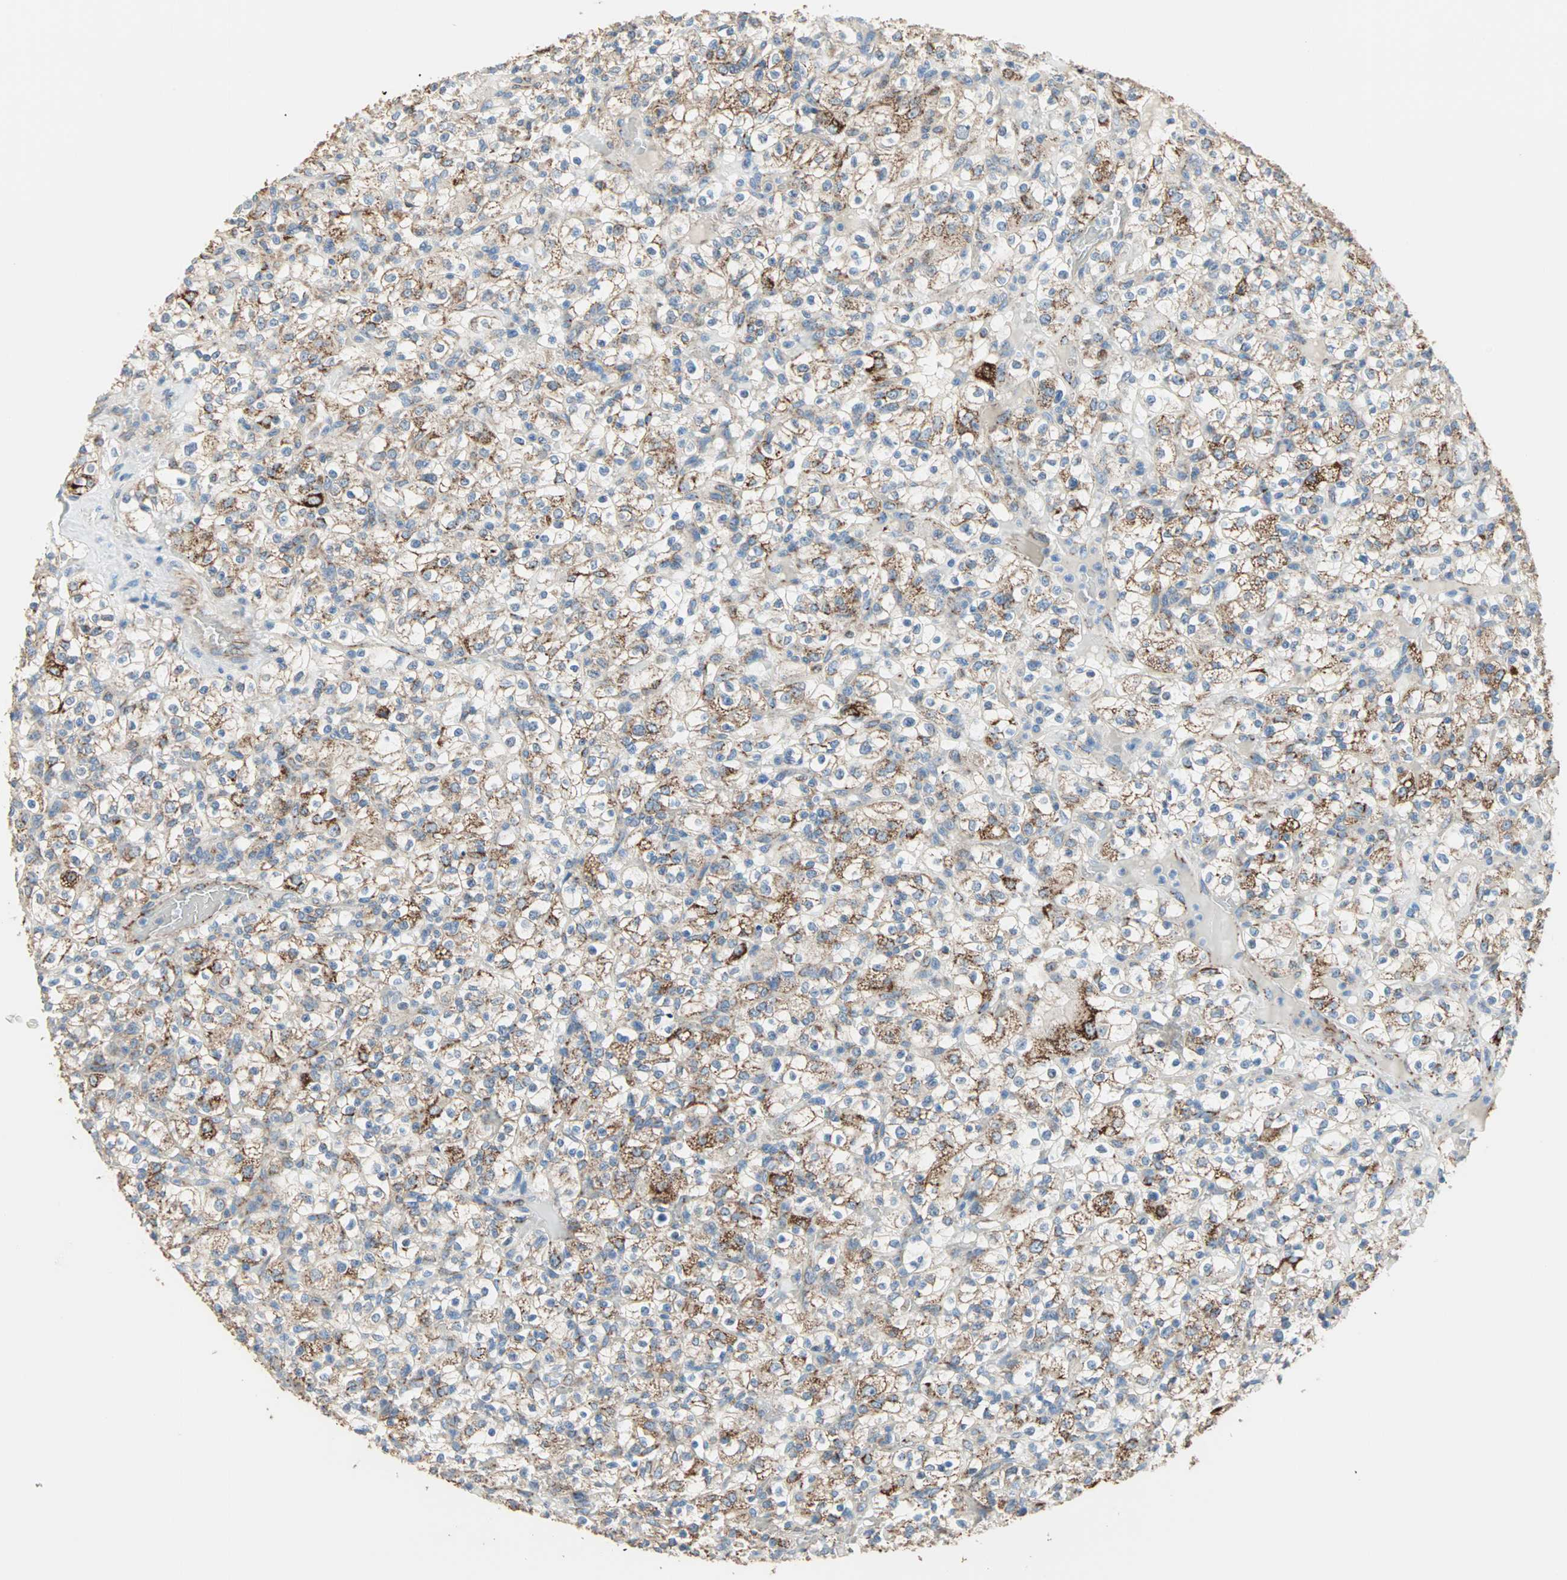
{"staining": {"intensity": "moderate", "quantity": ">75%", "location": "cytoplasmic/membranous"}, "tissue": "renal cancer", "cell_type": "Tumor cells", "image_type": "cancer", "snomed": [{"axis": "morphology", "description": "Normal tissue, NOS"}, {"axis": "morphology", "description": "Adenocarcinoma, NOS"}, {"axis": "topography", "description": "Kidney"}], "caption": "Renal cancer (adenocarcinoma) stained with a protein marker demonstrates moderate staining in tumor cells.", "gene": "TST", "patient": {"sex": "female", "age": 72}}